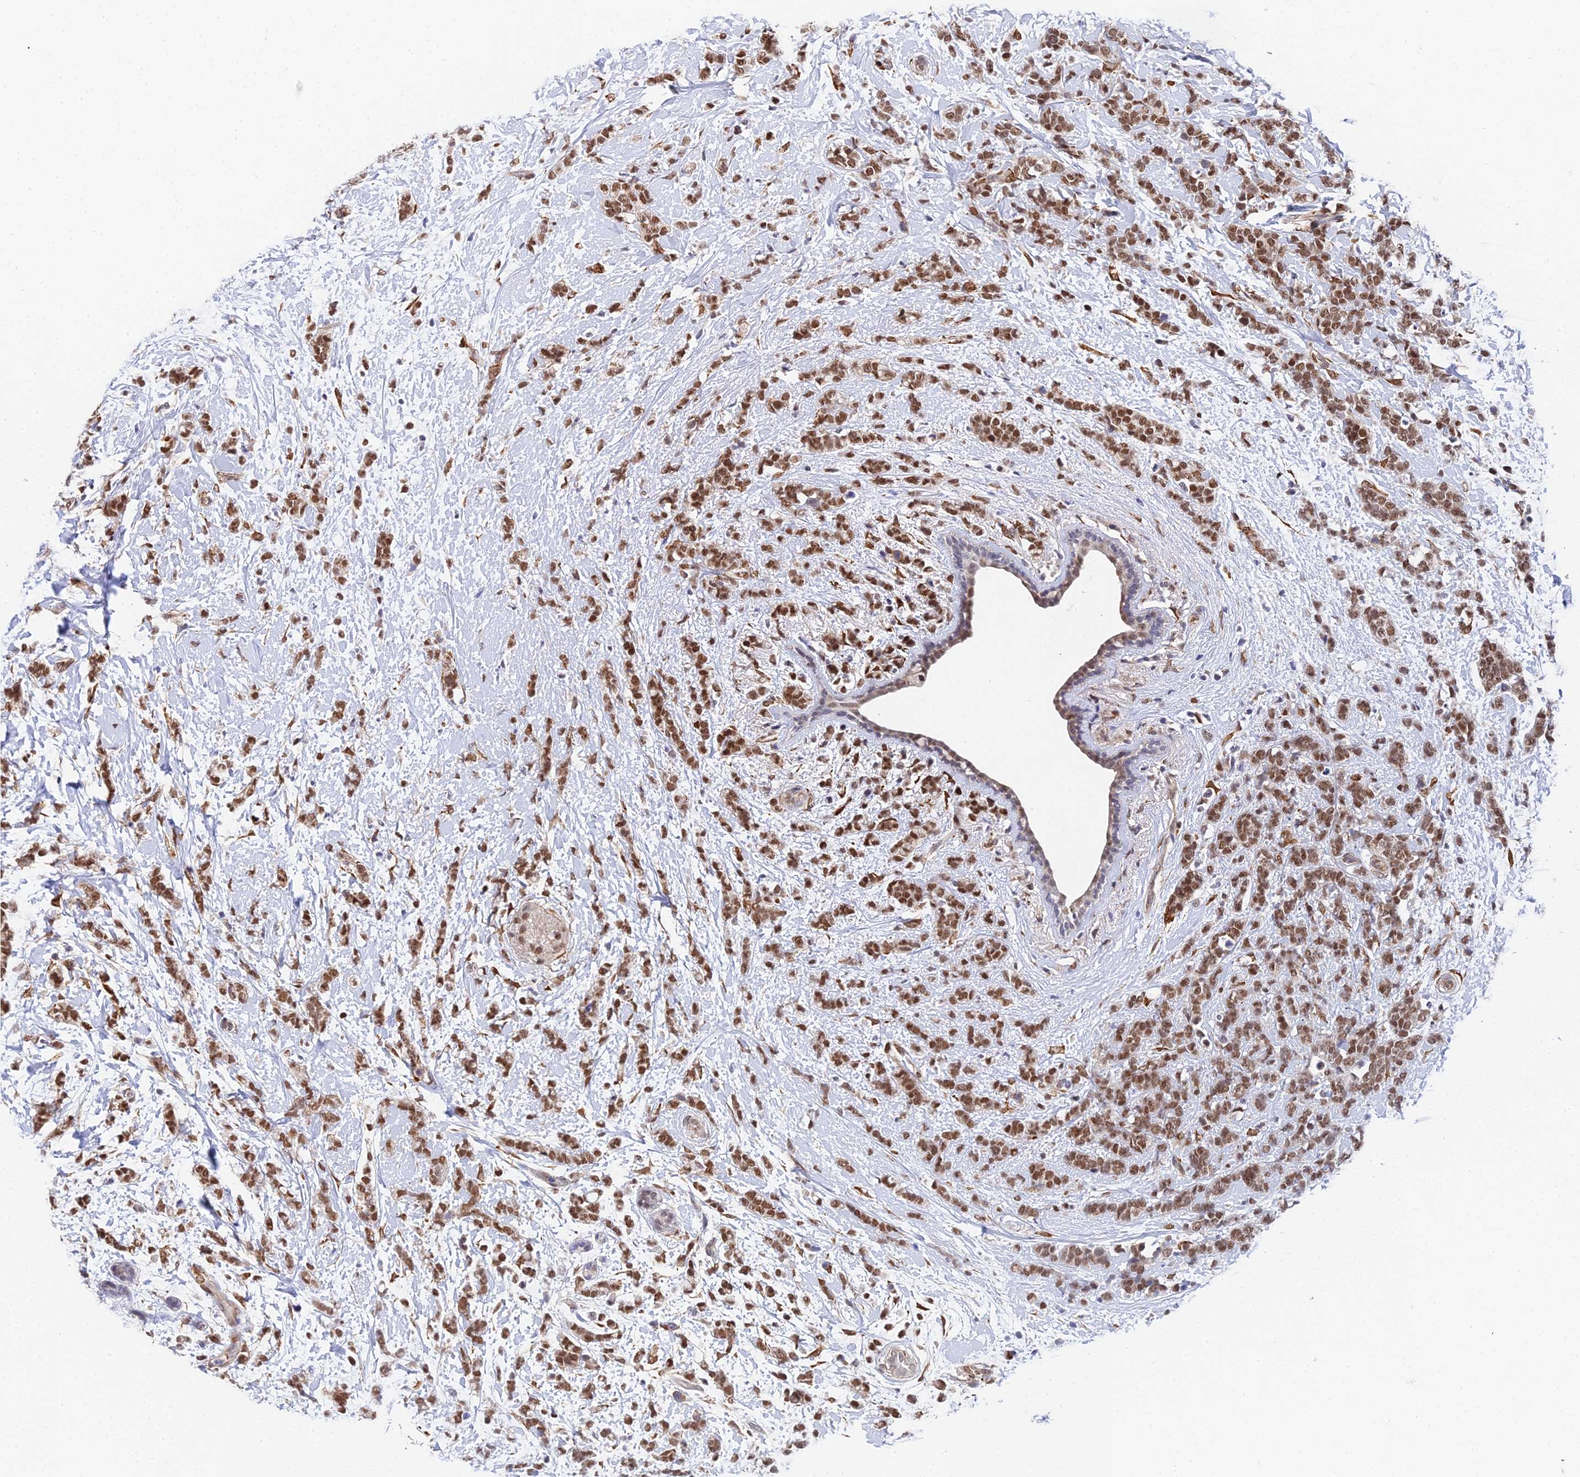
{"staining": {"intensity": "moderate", "quantity": ">75%", "location": "nuclear"}, "tissue": "breast cancer", "cell_type": "Tumor cells", "image_type": "cancer", "snomed": [{"axis": "morphology", "description": "Lobular carcinoma"}, {"axis": "topography", "description": "Breast"}], "caption": "Breast lobular carcinoma stained with a protein marker shows moderate staining in tumor cells.", "gene": "BCL9", "patient": {"sex": "female", "age": 58}}